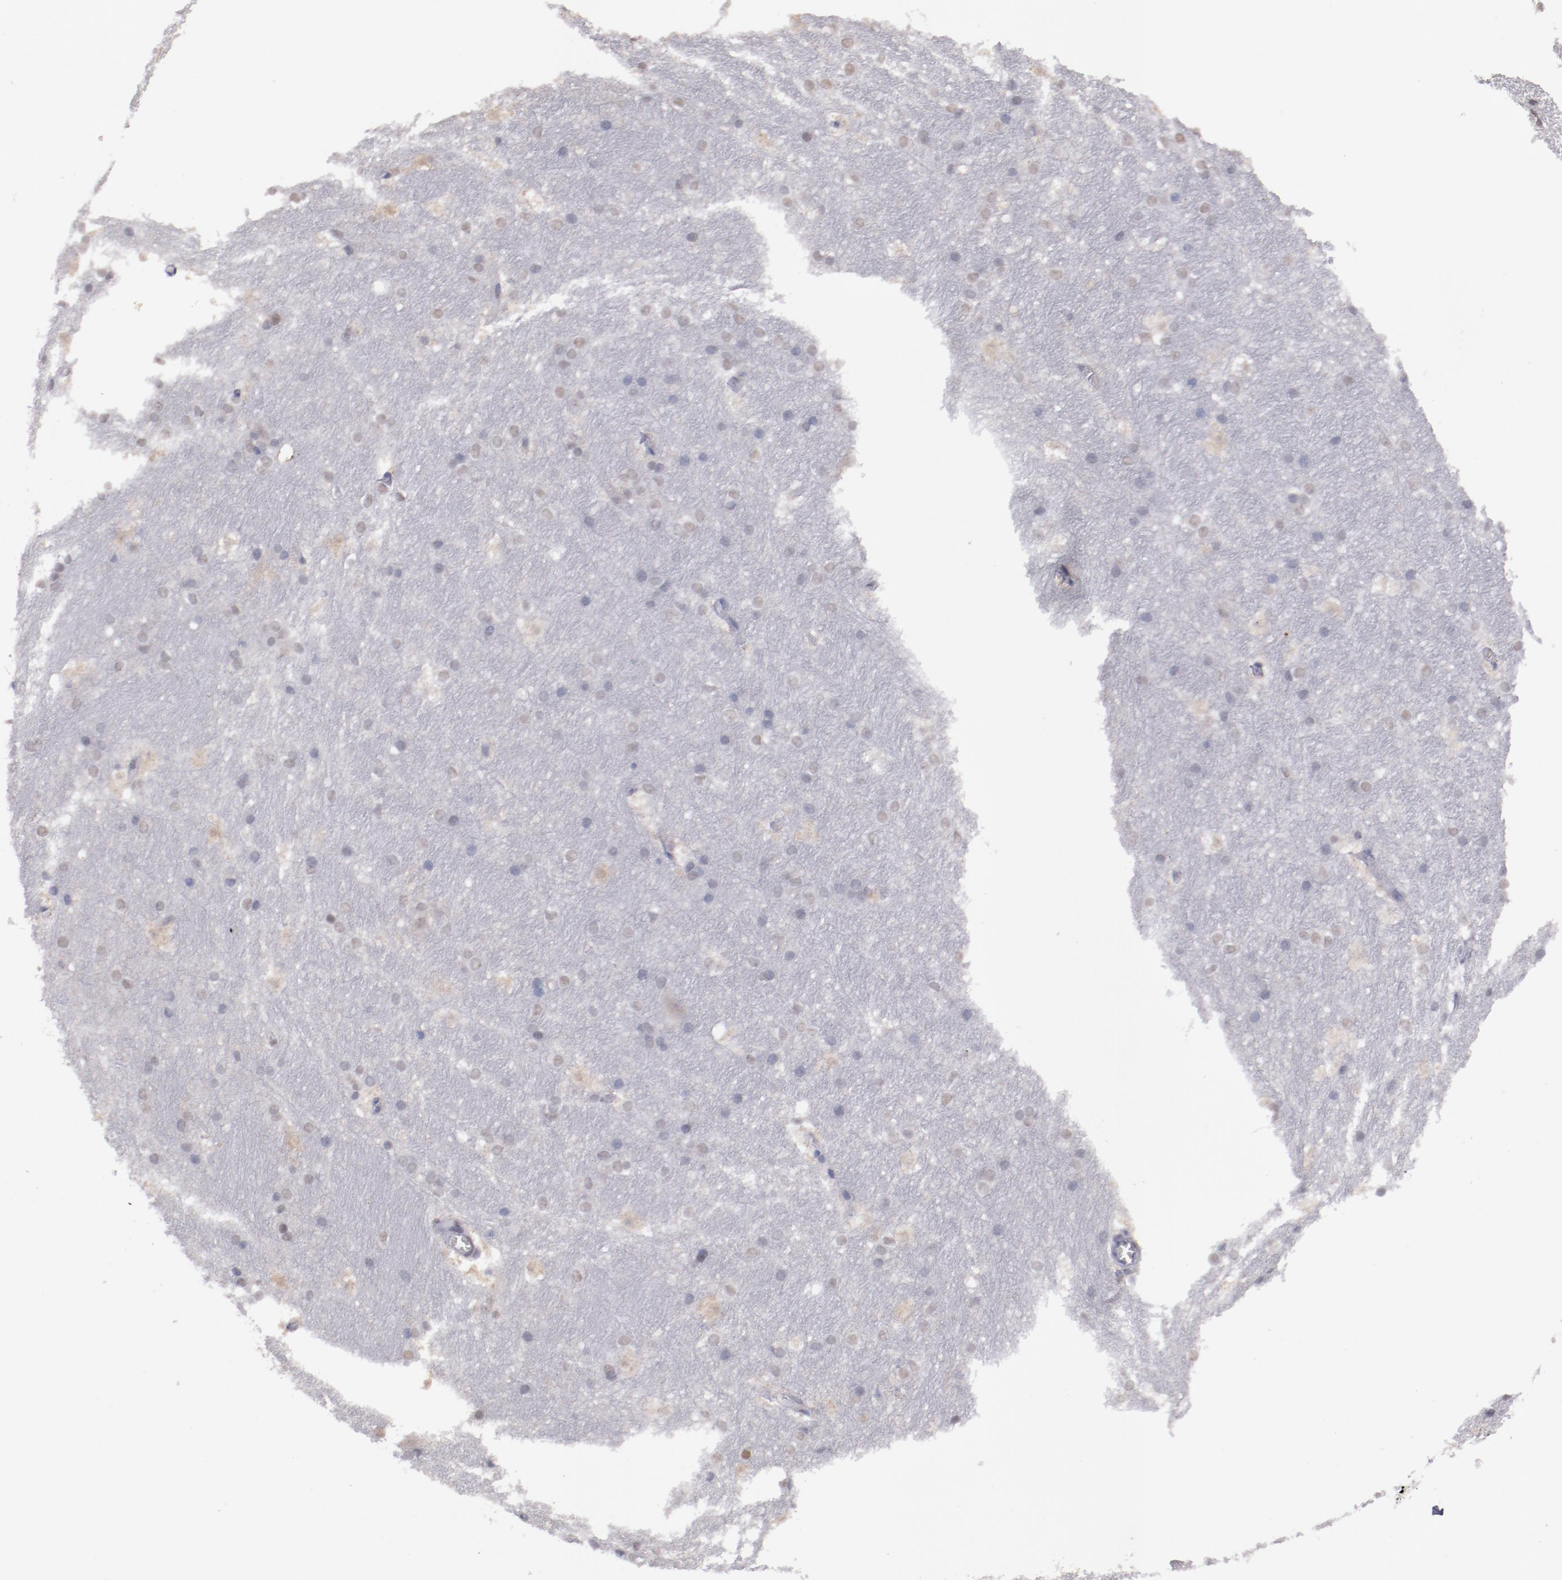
{"staining": {"intensity": "weak", "quantity": "<25%", "location": "nuclear"}, "tissue": "hippocampus", "cell_type": "Glial cells", "image_type": "normal", "snomed": [{"axis": "morphology", "description": "Normal tissue, NOS"}, {"axis": "topography", "description": "Hippocampus"}], "caption": "Glial cells show no significant expression in normal hippocampus. The staining is performed using DAB brown chromogen with nuclei counter-stained in using hematoxylin.", "gene": "IRF4", "patient": {"sex": "female", "age": 19}}